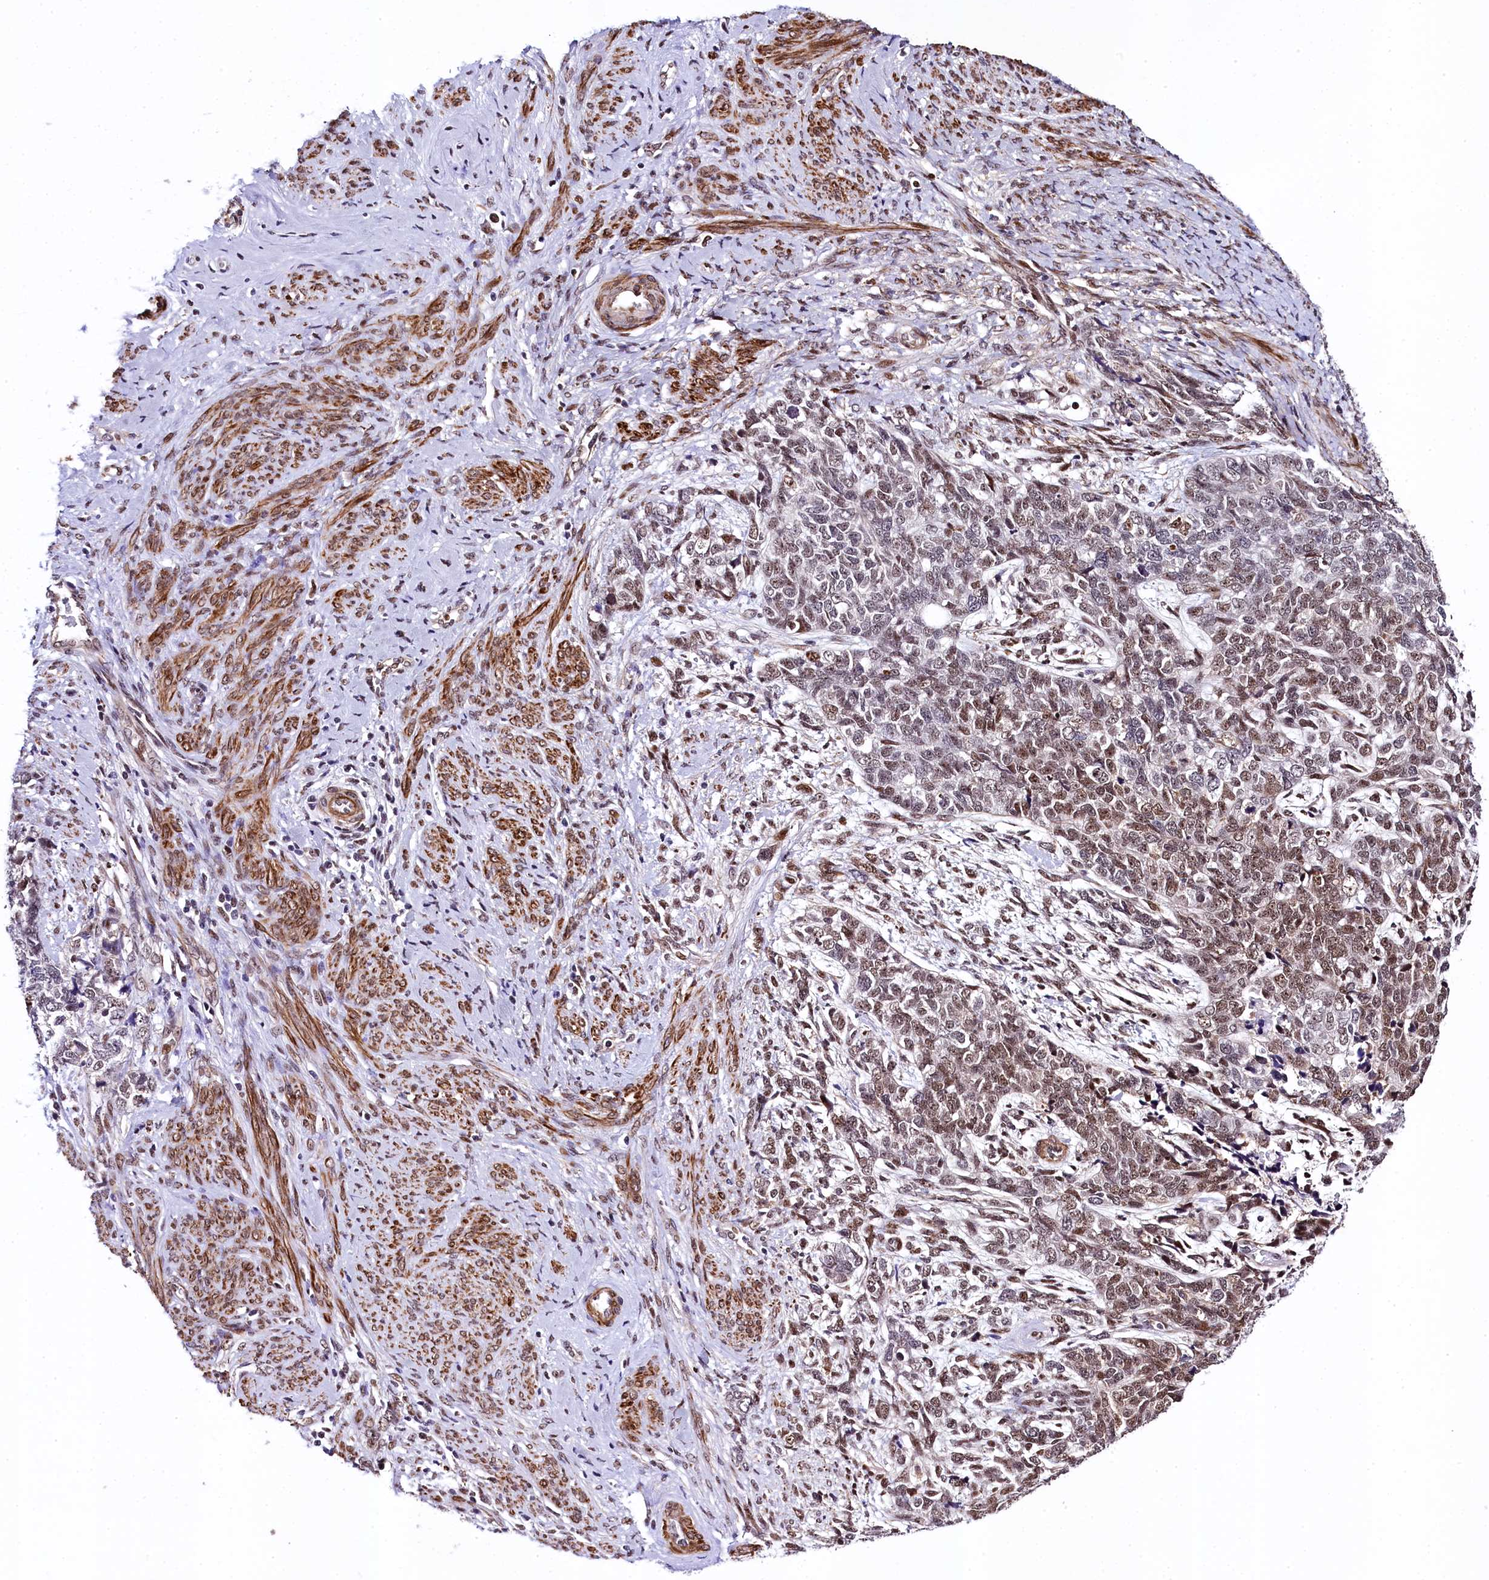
{"staining": {"intensity": "moderate", "quantity": ">75%", "location": "nuclear"}, "tissue": "cervical cancer", "cell_type": "Tumor cells", "image_type": "cancer", "snomed": [{"axis": "morphology", "description": "Squamous cell carcinoma, NOS"}, {"axis": "topography", "description": "Cervix"}], "caption": "Squamous cell carcinoma (cervical) was stained to show a protein in brown. There is medium levels of moderate nuclear expression in approximately >75% of tumor cells. (brown staining indicates protein expression, while blue staining denotes nuclei).", "gene": "SAMD10", "patient": {"sex": "female", "age": 63}}